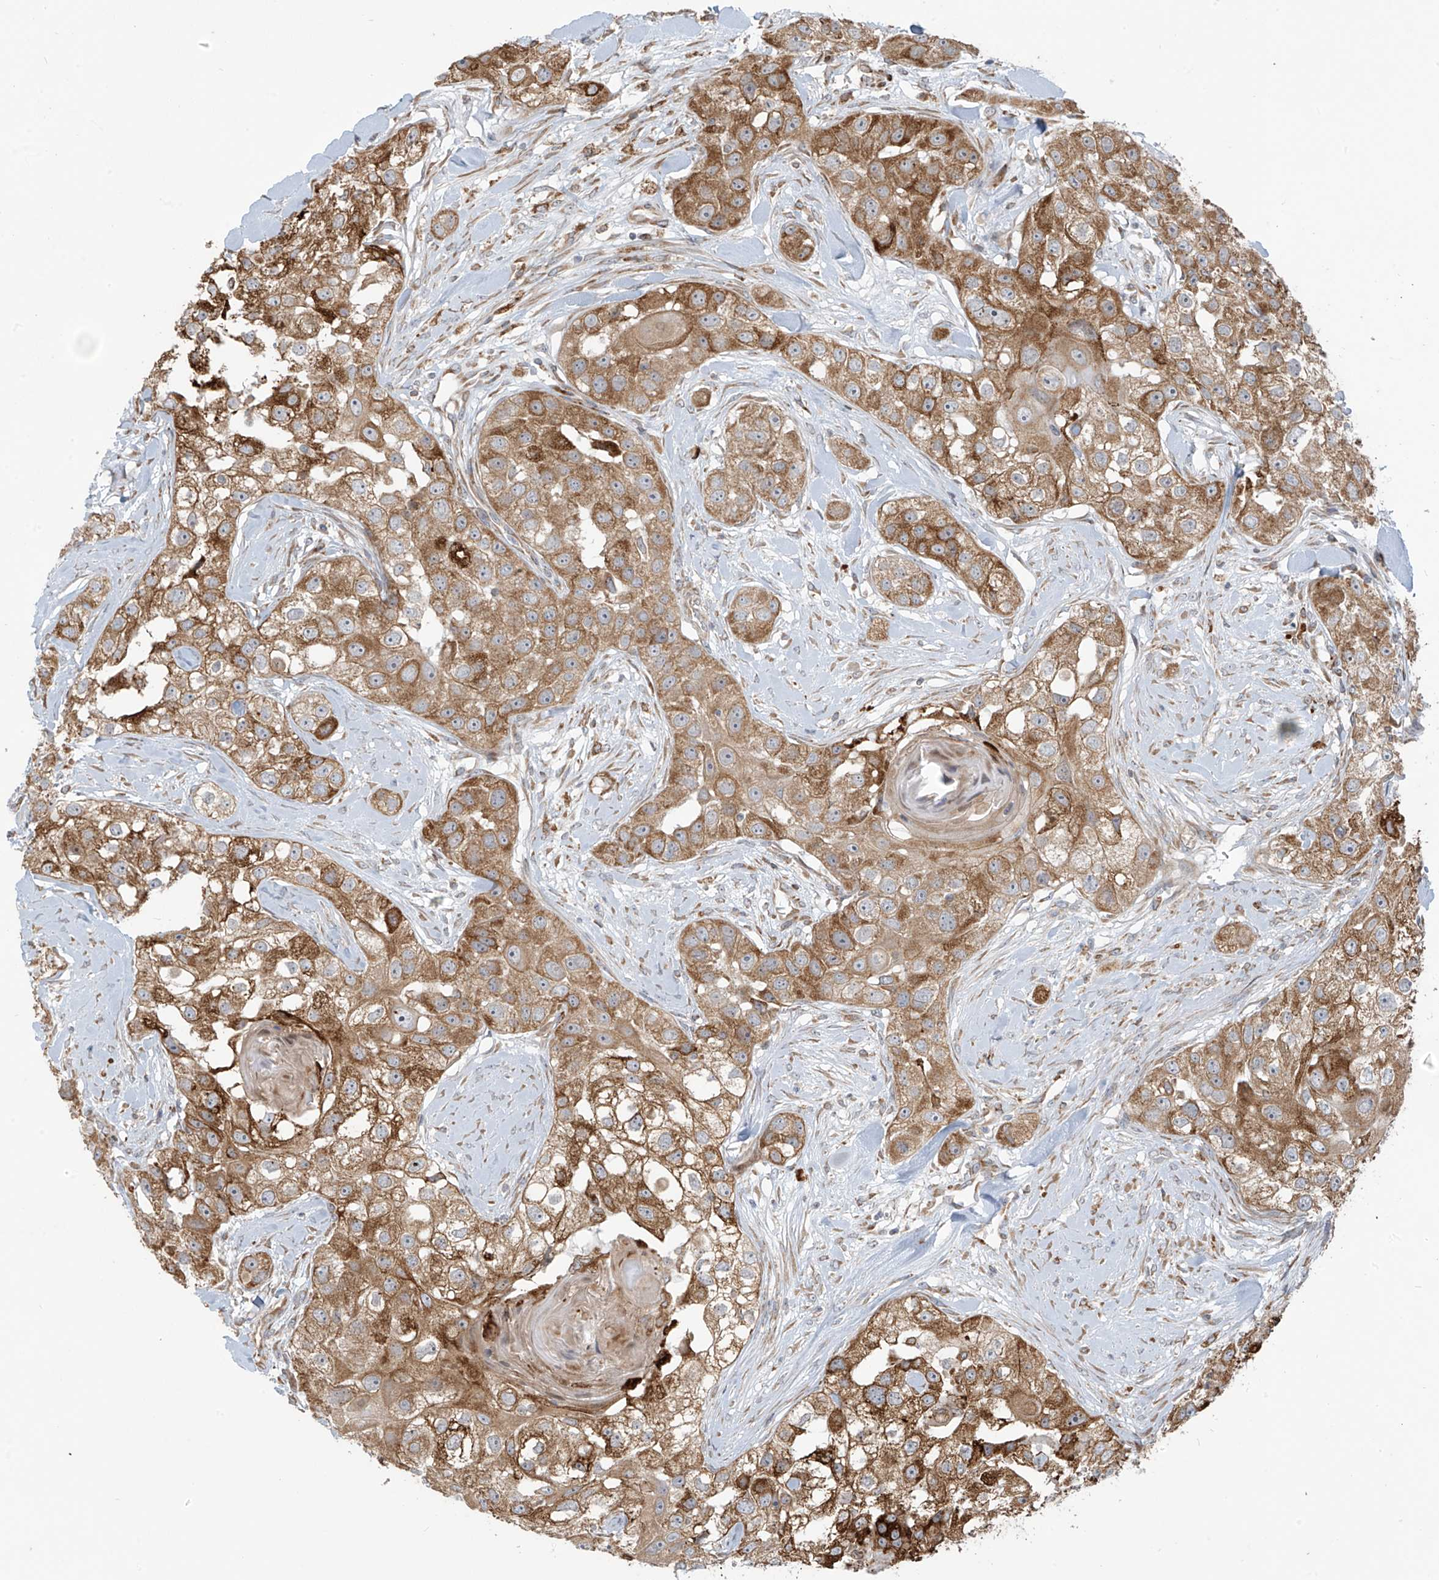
{"staining": {"intensity": "moderate", "quantity": ">75%", "location": "cytoplasmic/membranous"}, "tissue": "head and neck cancer", "cell_type": "Tumor cells", "image_type": "cancer", "snomed": [{"axis": "morphology", "description": "Normal tissue, NOS"}, {"axis": "morphology", "description": "Squamous cell carcinoma, NOS"}, {"axis": "topography", "description": "Skeletal muscle"}, {"axis": "topography", "description": "Head-Neck"}], "caption": "Protein analysis of head and neck cancer (squamous cell carcinoma) tissue demonstrates moderate cytoplasmic/membranous expression in about >75% of tumor cells.", "gene": "KATNIP", "patient": {"sex": "male", "age": 51}}